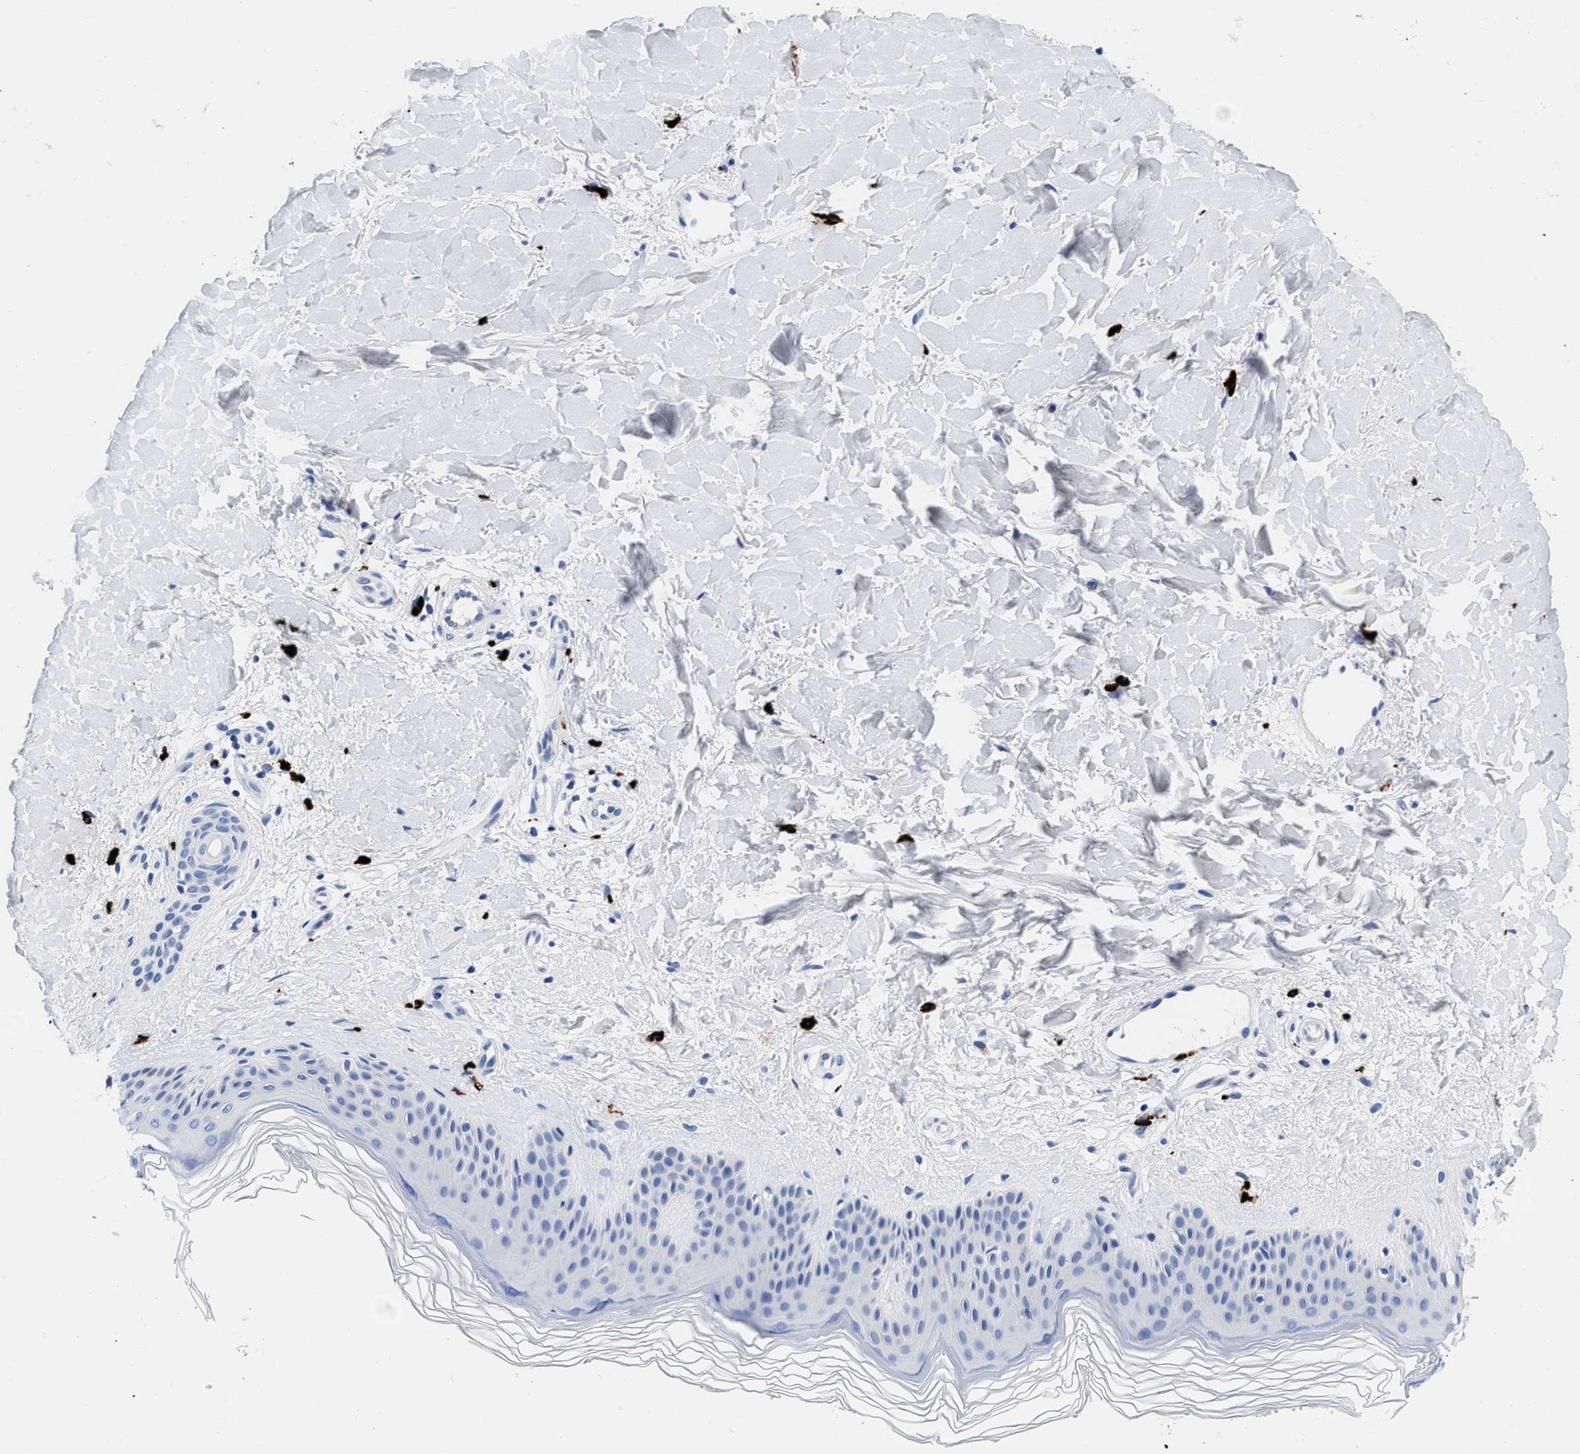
{"staining": {"intensity": "negative", "quantity": "none", "location": "none"}, "tissue": "skin", "cell_type": "Fibroblasts", "image_type": "normal", "snomed": [{"axis": "morphology", "description": "Normal tissue, NOS"}, {"axis": "morphology", "description": "Malignant melanoma, Metastatic site"}, {"axis": "topography", "description": "Skin"}], "caption": "Histopathology image shows no protein expression in fibroblasts of unremarkable skin. (DAB (3,3'-diaminobenzidine) immunohistochemistry (IHC) with hematoxylin counter stain).", "gene": "CER1", "patient": {"sex": "male", "age": 41}}